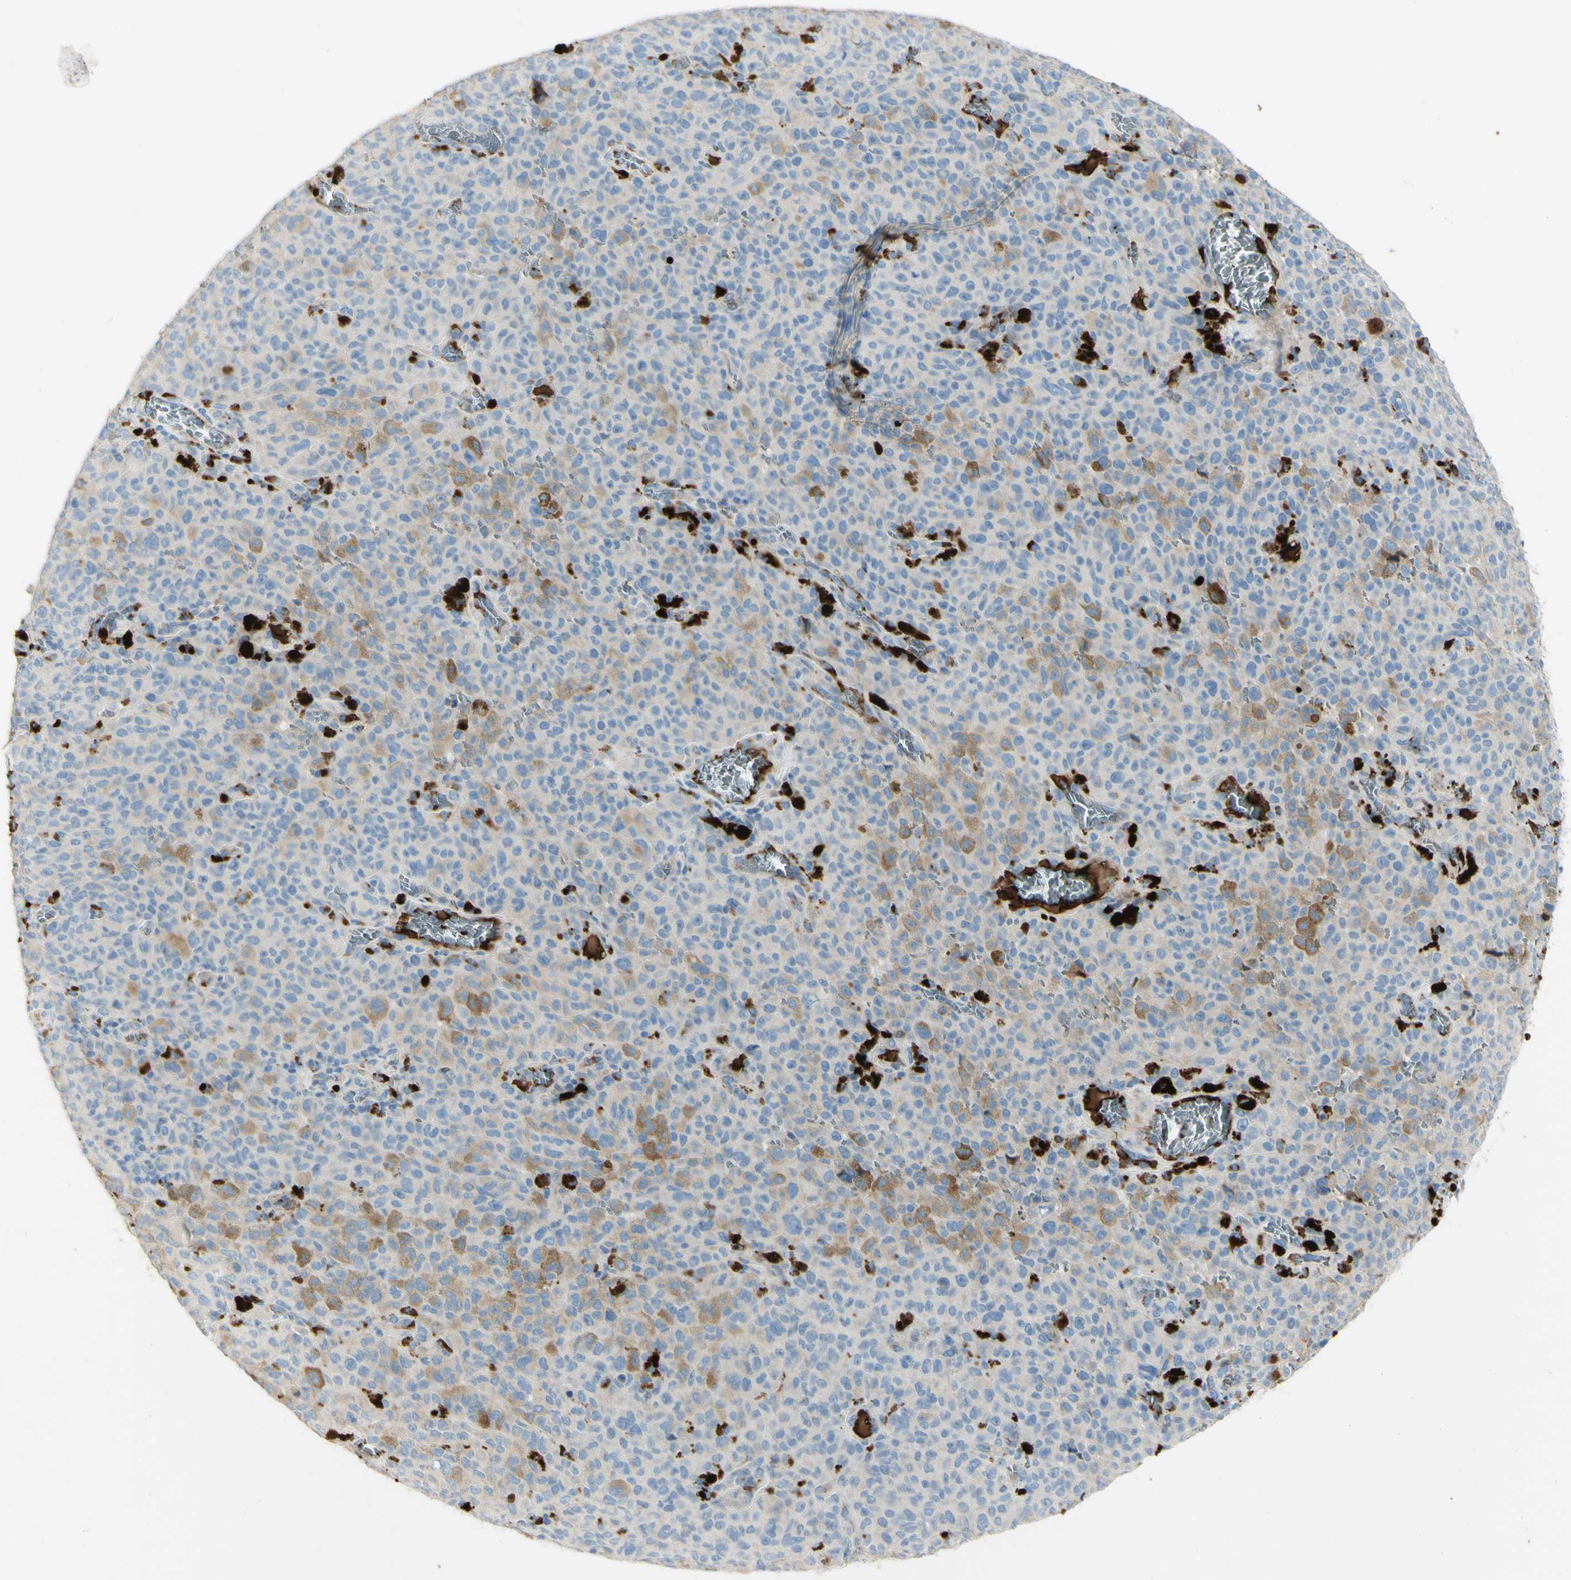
{"staining": {"intensity": "weak", "quantity": "<25%", "location": "cytoplasmic/membranous"}, "tissue": "melanoma", "cell_type": "Tumor cells", "image_type": "cancer", "snomed": [{"axis": "morphology", "description": "Malignant melanoma, NOS"}, {"axis": "topography", "description": "Skin"}], "caption": "The immunohistochemistry (IHC) histopathology image has no significant positivity in tumor cells of melanoma tissue.", "gene": "GAN", "patient": {"sex": "female", "age": 82}}